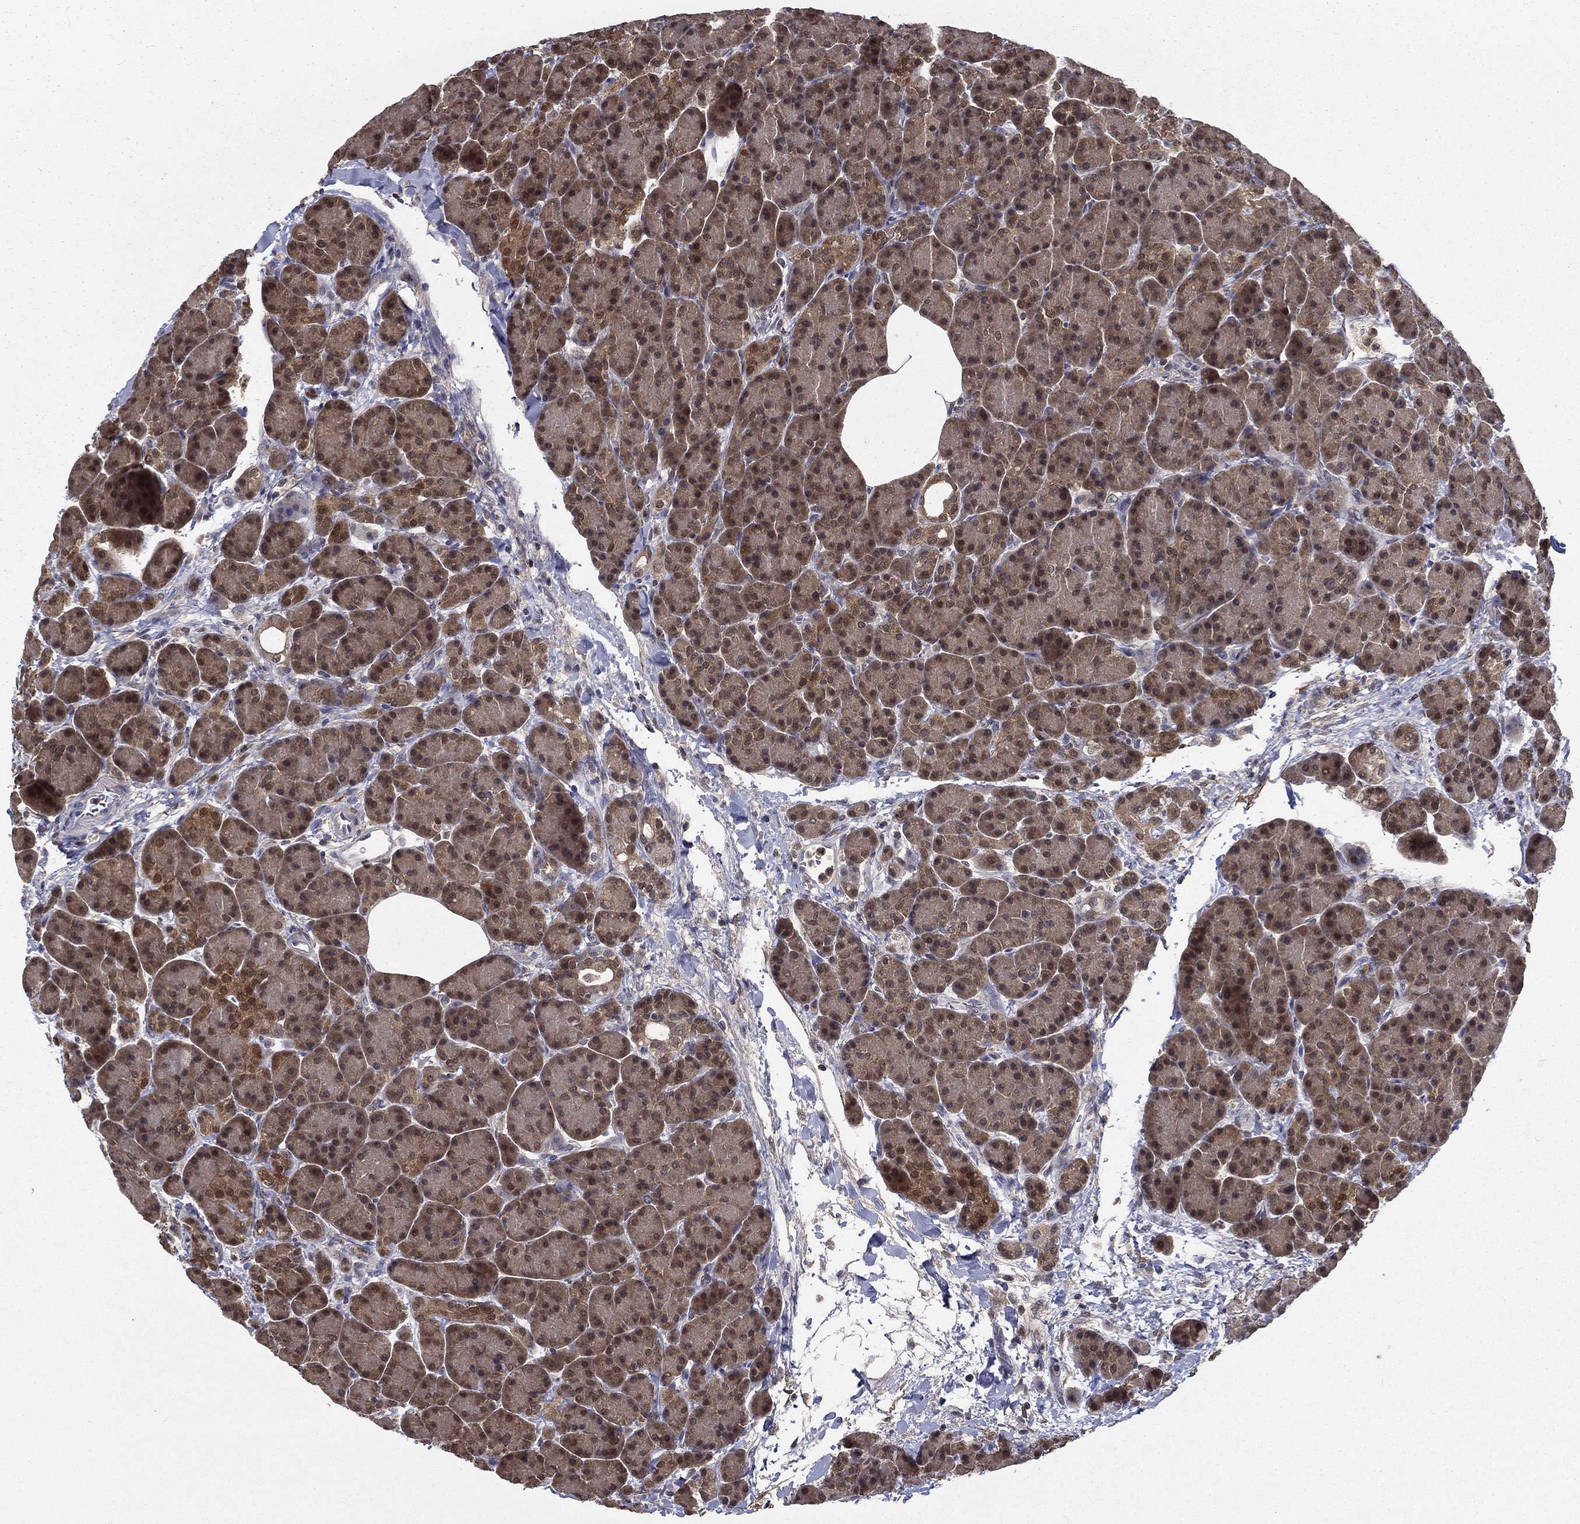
{"staining": {"intensity": "moderate", "quantity": "<25%", "location": "cytoplasmic/membranous,nuclear"}, "tissue": "pancreas", "cell_type": "Exocrine glandular cells", "image_type": "normal", "snomed": [{"axis": "morphology", "description": "Normal tissue, NOS"}, {"axis": "topography", "description": "Pancreas"}], "caption": "Benign pancreas exhibits moderate cytoplasmic/membranous,nuclear expression in about <25% of exocrine glandular cells.", "gene": "NIT2", "patient": {"sex": "female", "age": 63}}